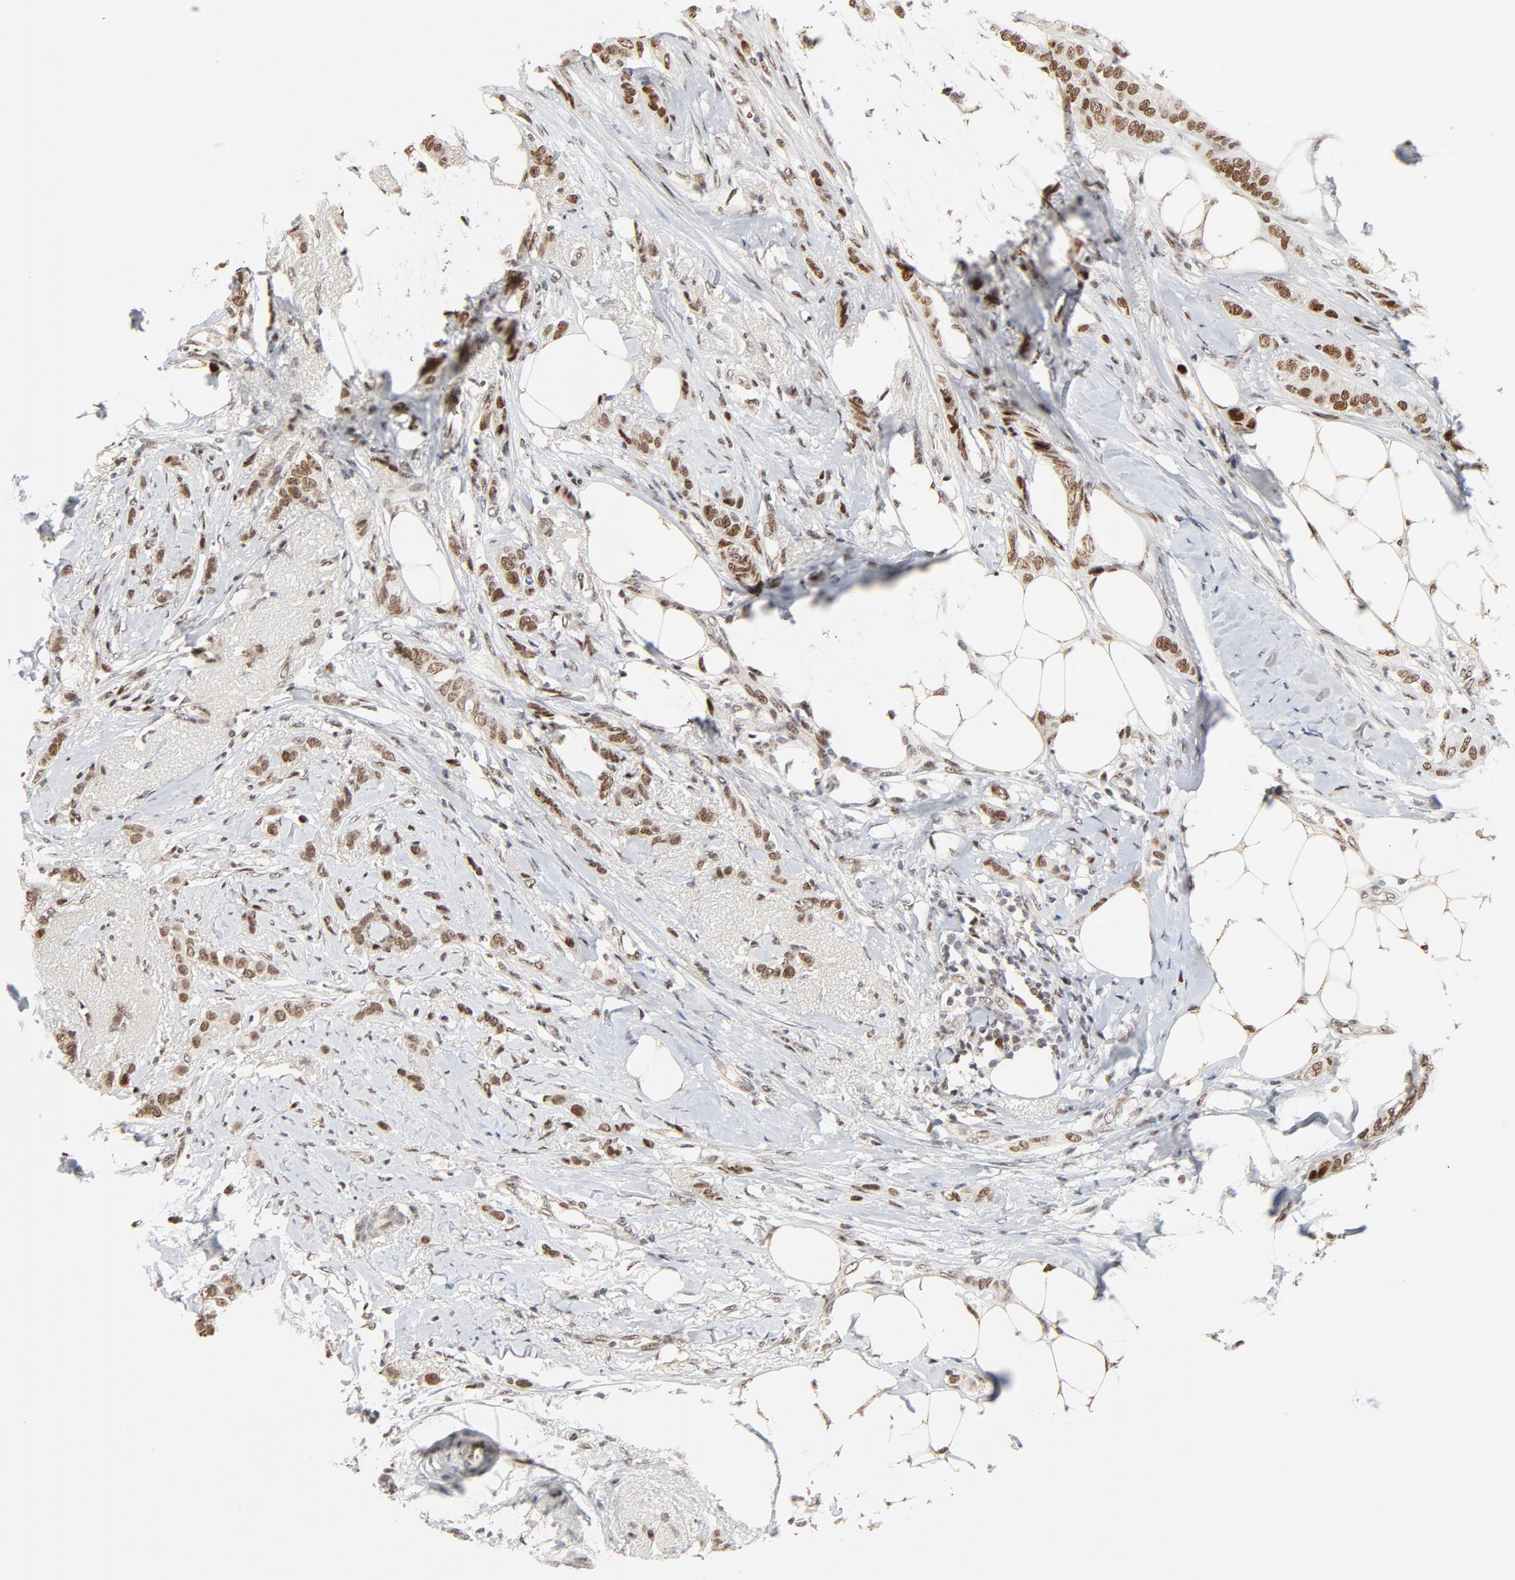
{"staining": {"intensity": "moderate", "quantity": ">75%", "location": "nuclear"}, "tissue": "breast cancer", "cell_type": "Tumor cells", "image_type": "cancer", "snomed": [{"axis": "morphology", "description": "Lobular carcinoma"}, {"axis": "topography", "description": "Breast"}], "caption": "DAB immunohistochemical staining of breast cancer (lobular carcinoma) displays moderate nuclear protein staining in approximately >75% of tumor cells.", "gene": "GTF2I", "patient": {"sex": "female", "age": 55}}